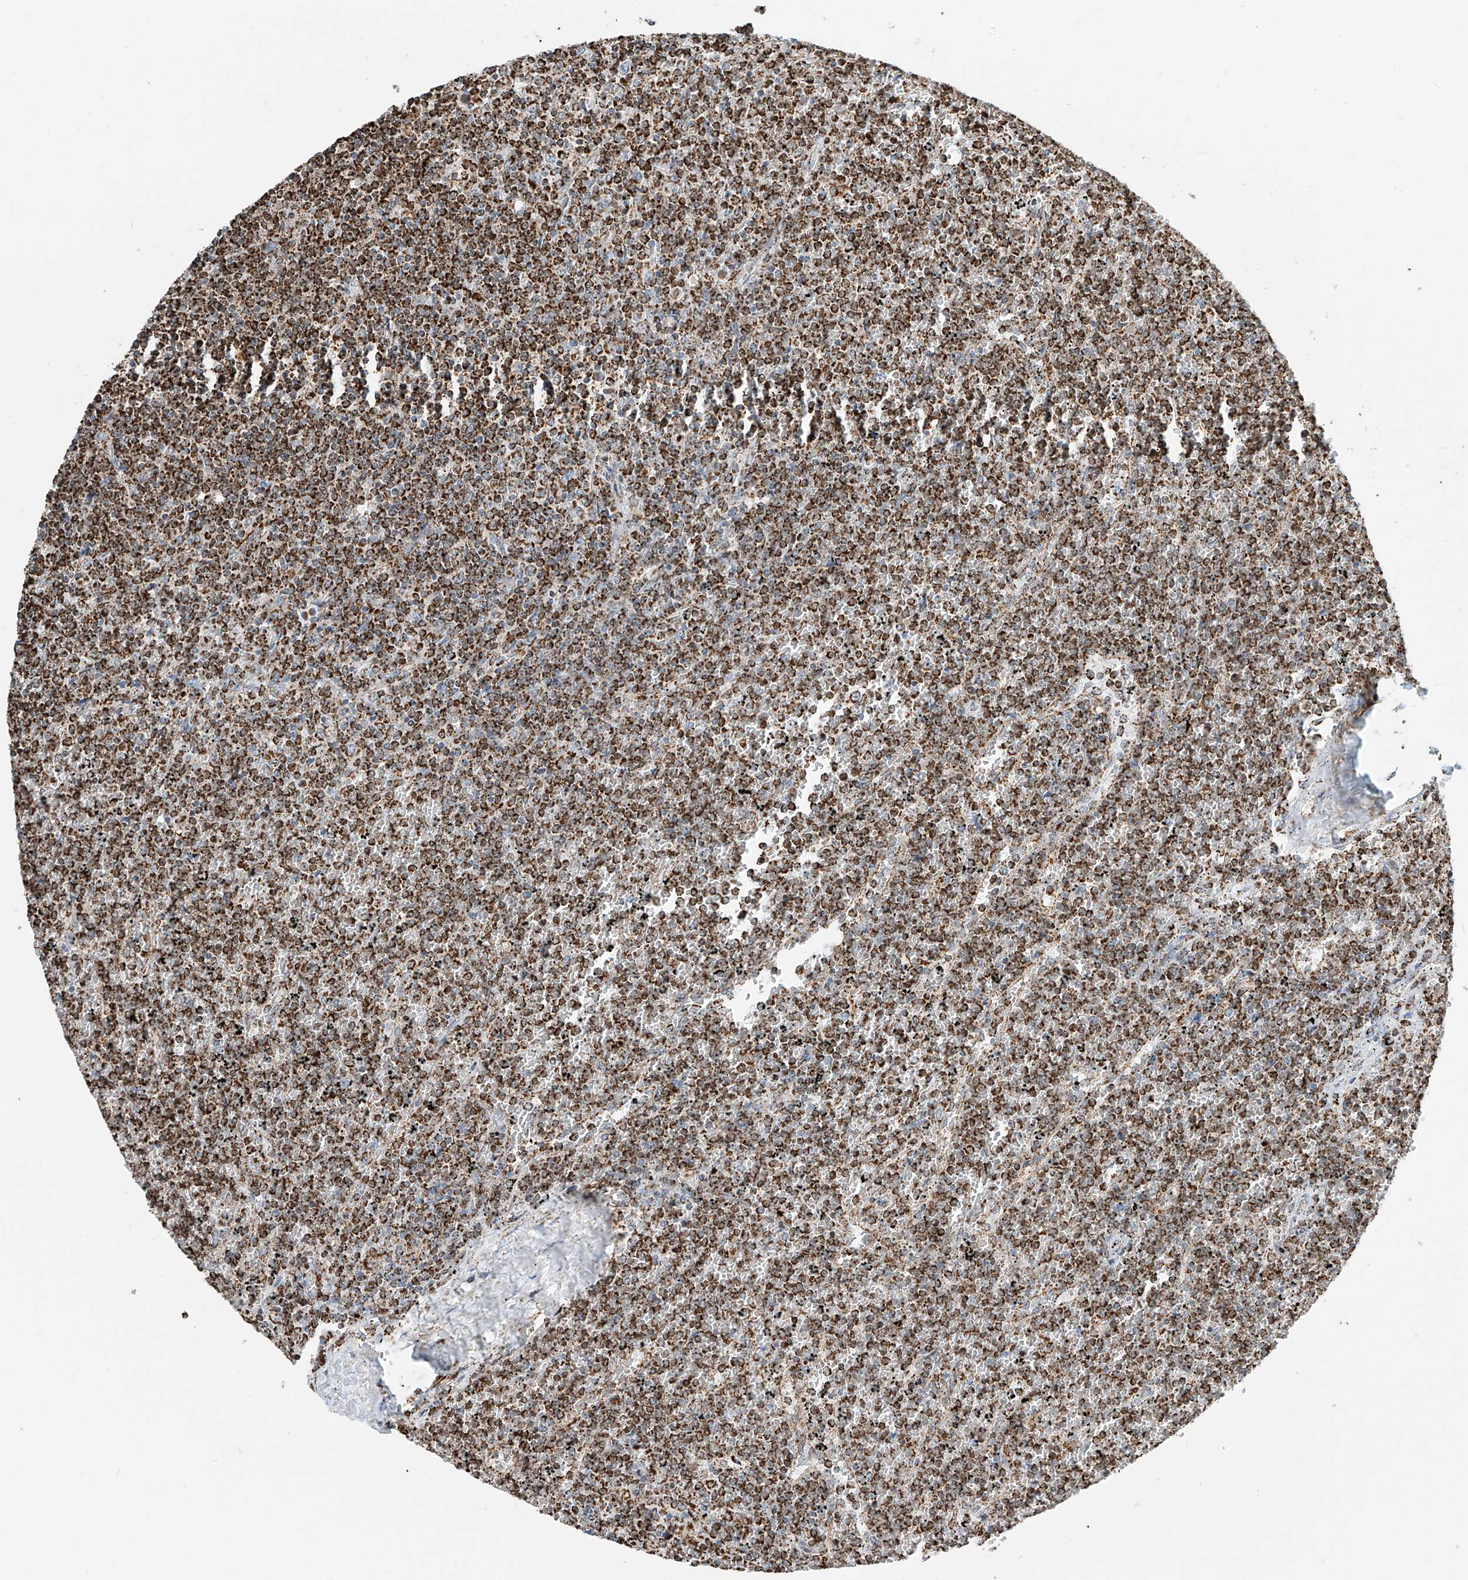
{"staining": {"intensity": "moderate", "quantity": ">75%", "location": "cytoplasmic/membranous"}, "tissue": "lymphoma", "cell_type": "Tumor cells", "image_type": "cancer", "snomed": [{"axis": "morphology", "description": "Malignant lymphoma, non-Hodgkin's type, Low grade"}, {"axis": "topography", "description": "Spleen"}], "caption": "The photomicrograph exhibits a brown stain indicating the presence of a protein in the cytoplasmic/membranous of tumor cells in lymphoma. The staining is performed using DAB (3,3'-diaminobenzidine) brown chromogen to label protein expression. The nuclei are counter-stained blue using hematoxylin.", "gene": "PPA2", "patient": {"sex": "female", "age": 19}}